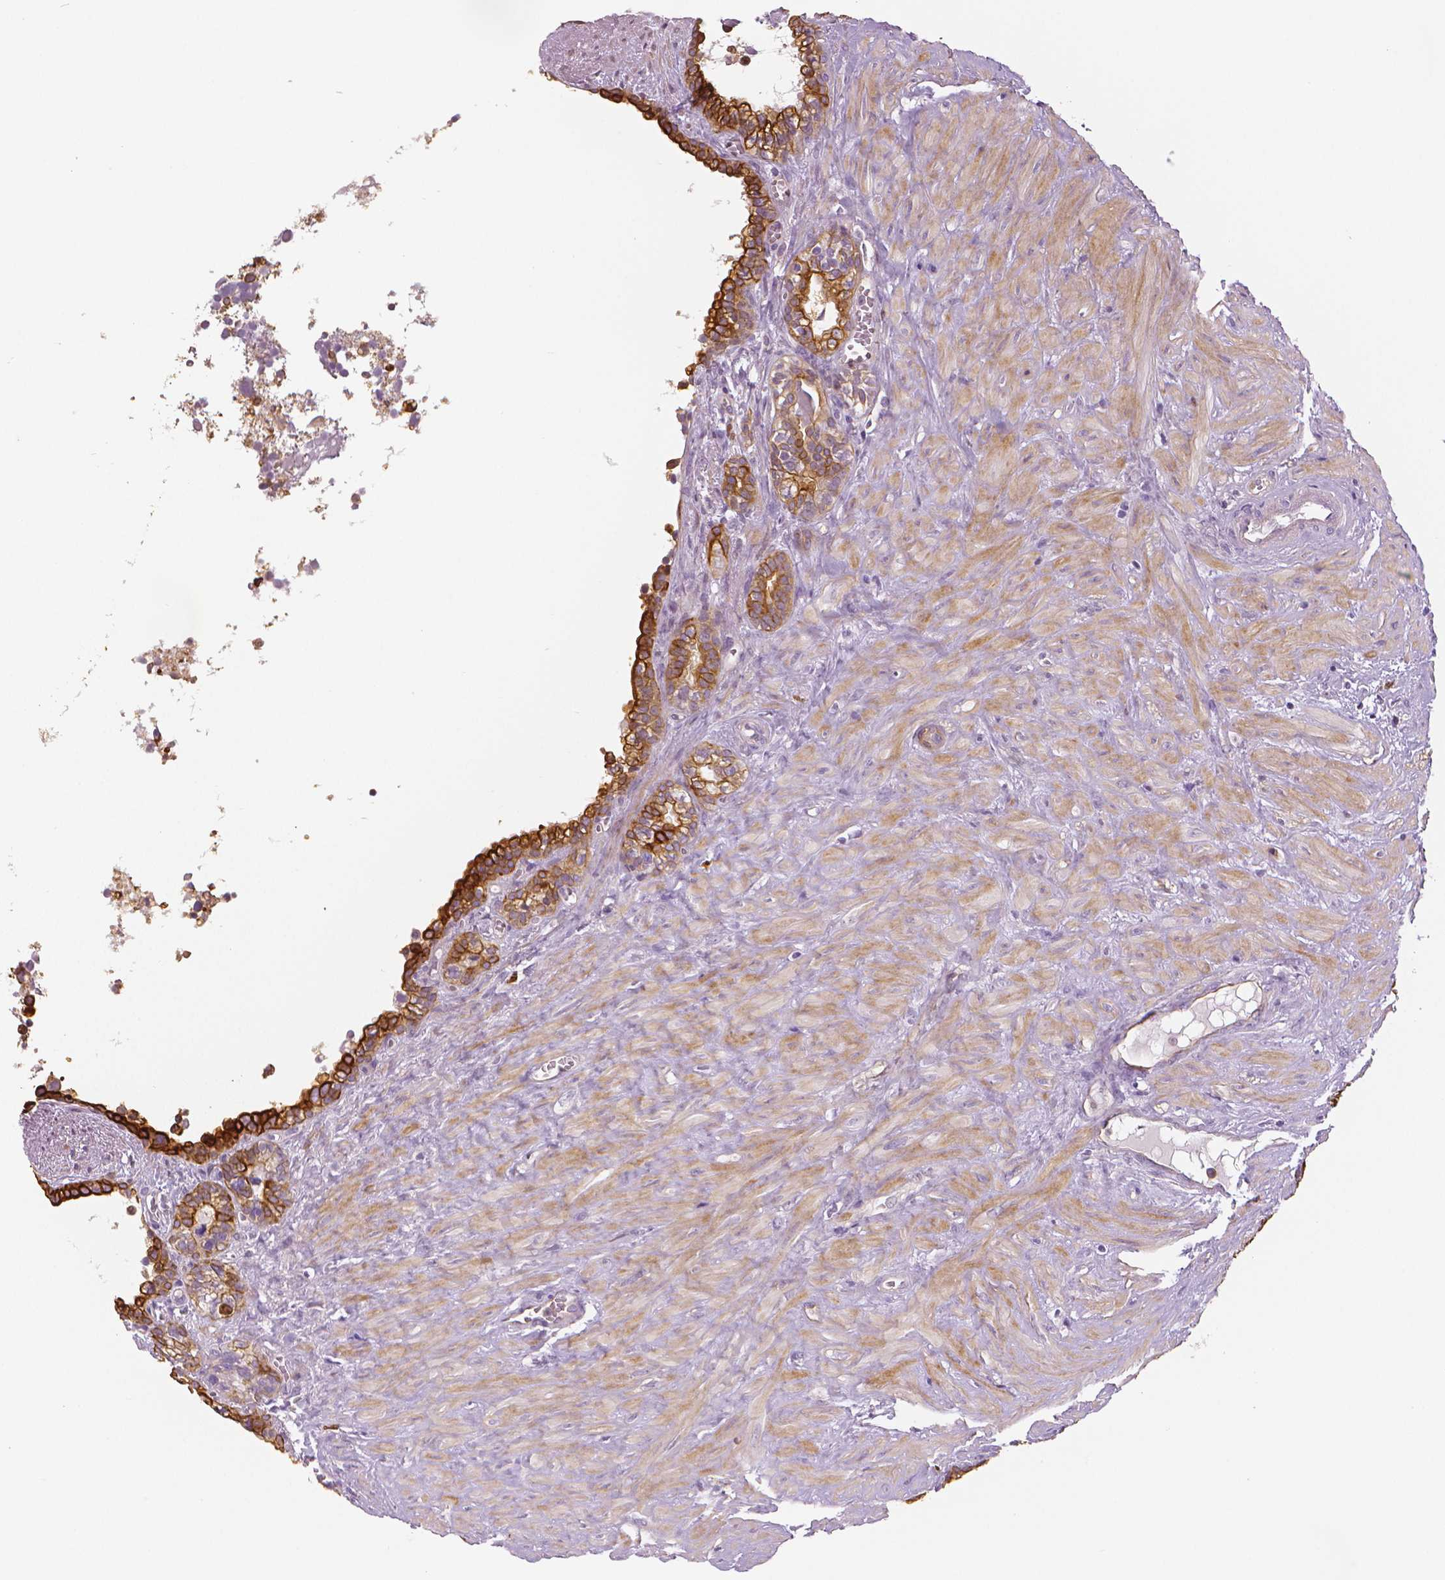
{"staining": {"intensity": "strong", "quantity": "25%-75%", "location": "cytoplasmic/membranous"}, "tissue": "seminal vesicle", "cell_type": "Glandular cells", "image_type": "normal", "snomed": [{"axis": "morphology", "description": "Normal tissue, NOS"}, {"axis": "topography", "description": "Seminal veicle"}], "caption": "Approximately 25%-75% of glandular cells in benign human seminal vesicle display strong cytoplasmic/membranous protein expression as visualized by brown immunohistochemical staining.", "gene": "MKI67", "patient": {"sex": "male", "age": 76}}